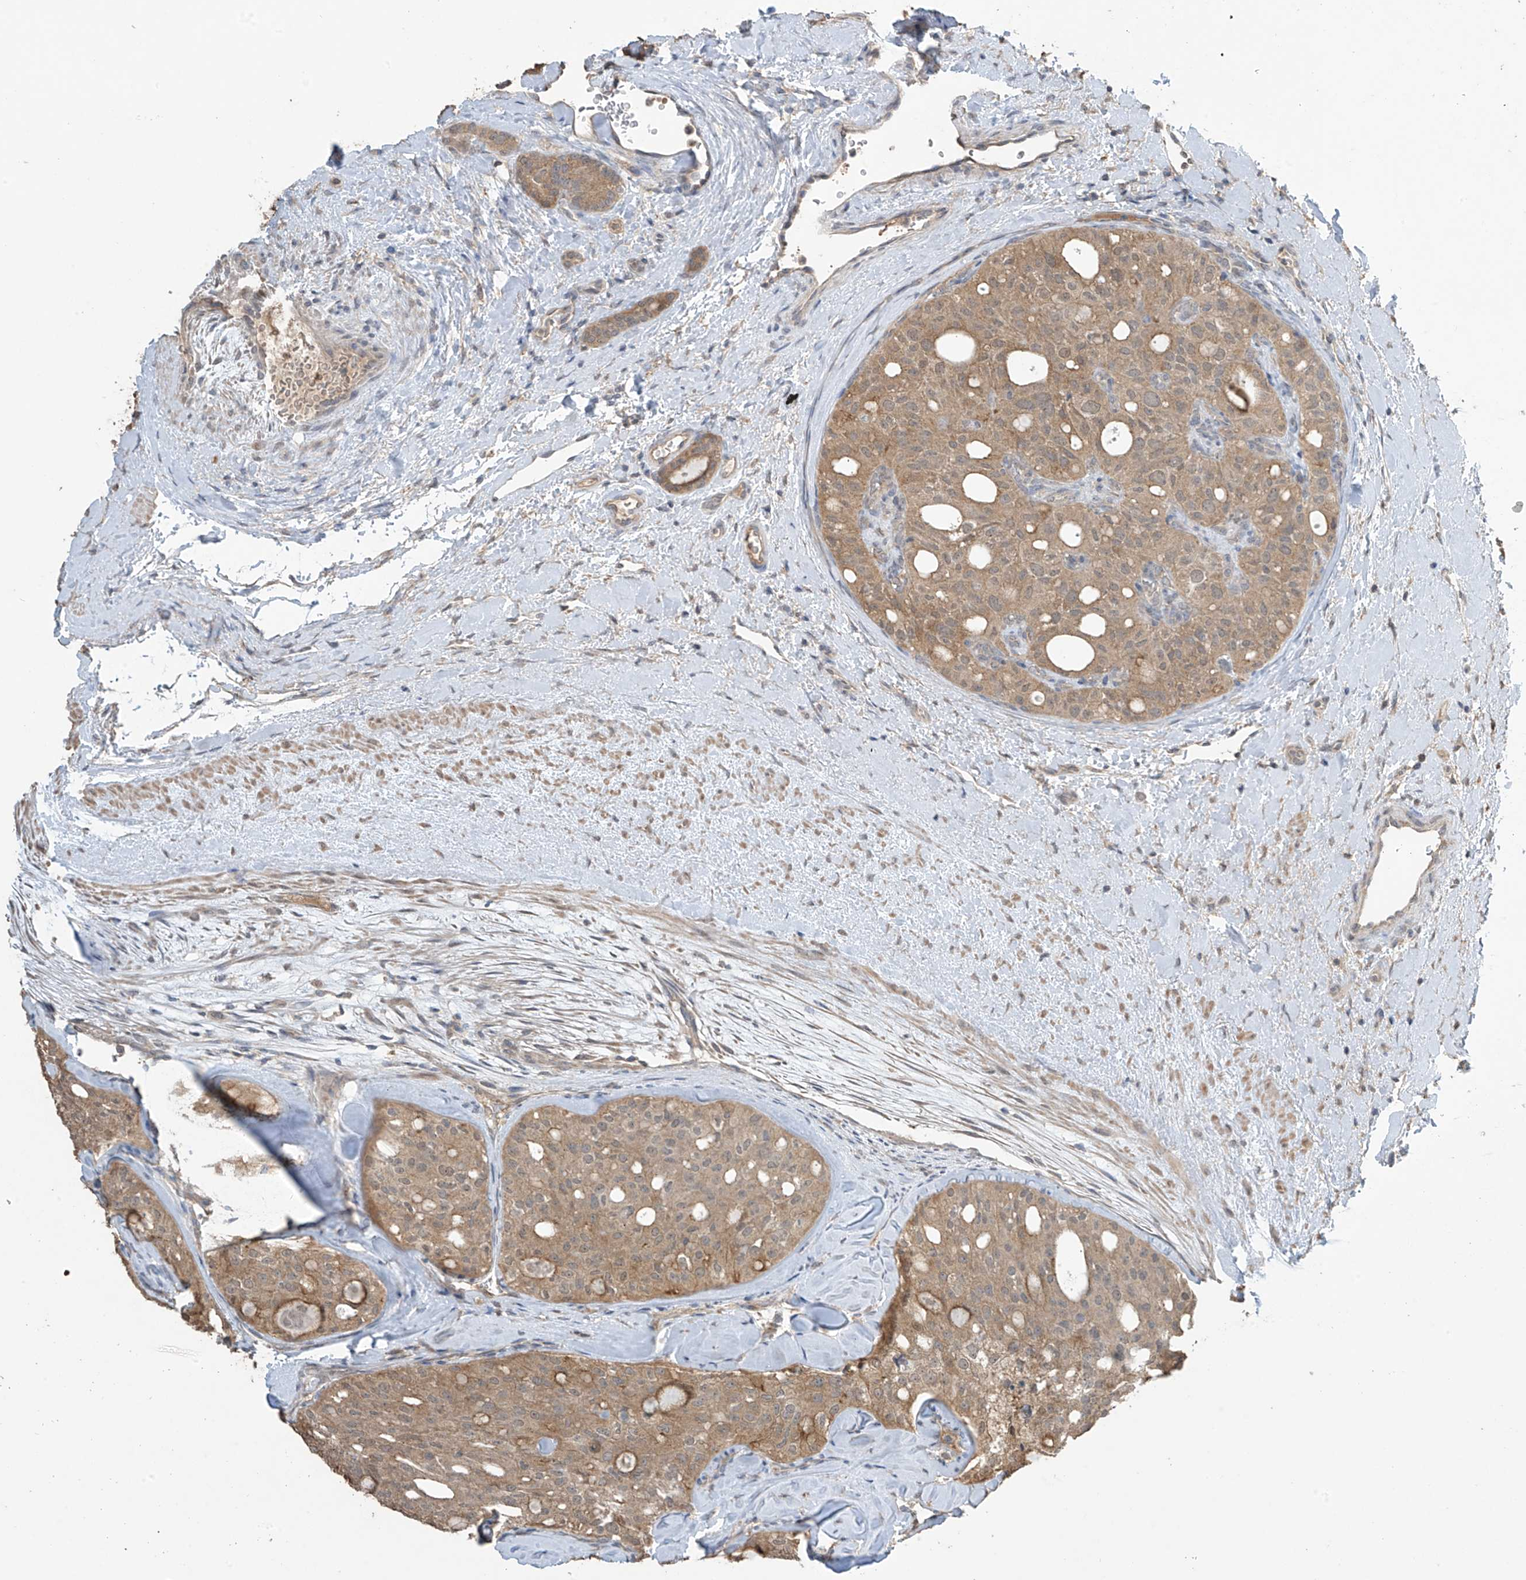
{"staining": {"intensity": "moderate", "quantity": ">75%", "location": "cytoplasmic/membranous"}, "tissue": "thyroid cancer", "cell_type": "Tumor cells", "image_type": "cancer", "snomed": [{"axis": "morphology", "description": "Follicular adenoma carcinoma, NOS"}, {"axis": "topography", "description": "Thyroid gland"}], "caption": "Follicular adenoma carcinoma (thyroid) was stained to show a protein in brown. There is medium levels of moderate cytoplasmic/membranous staining in about >75% of tumor cells.", "gene": "SLFN14", "patient": {"sex": "male", "age": 75}}